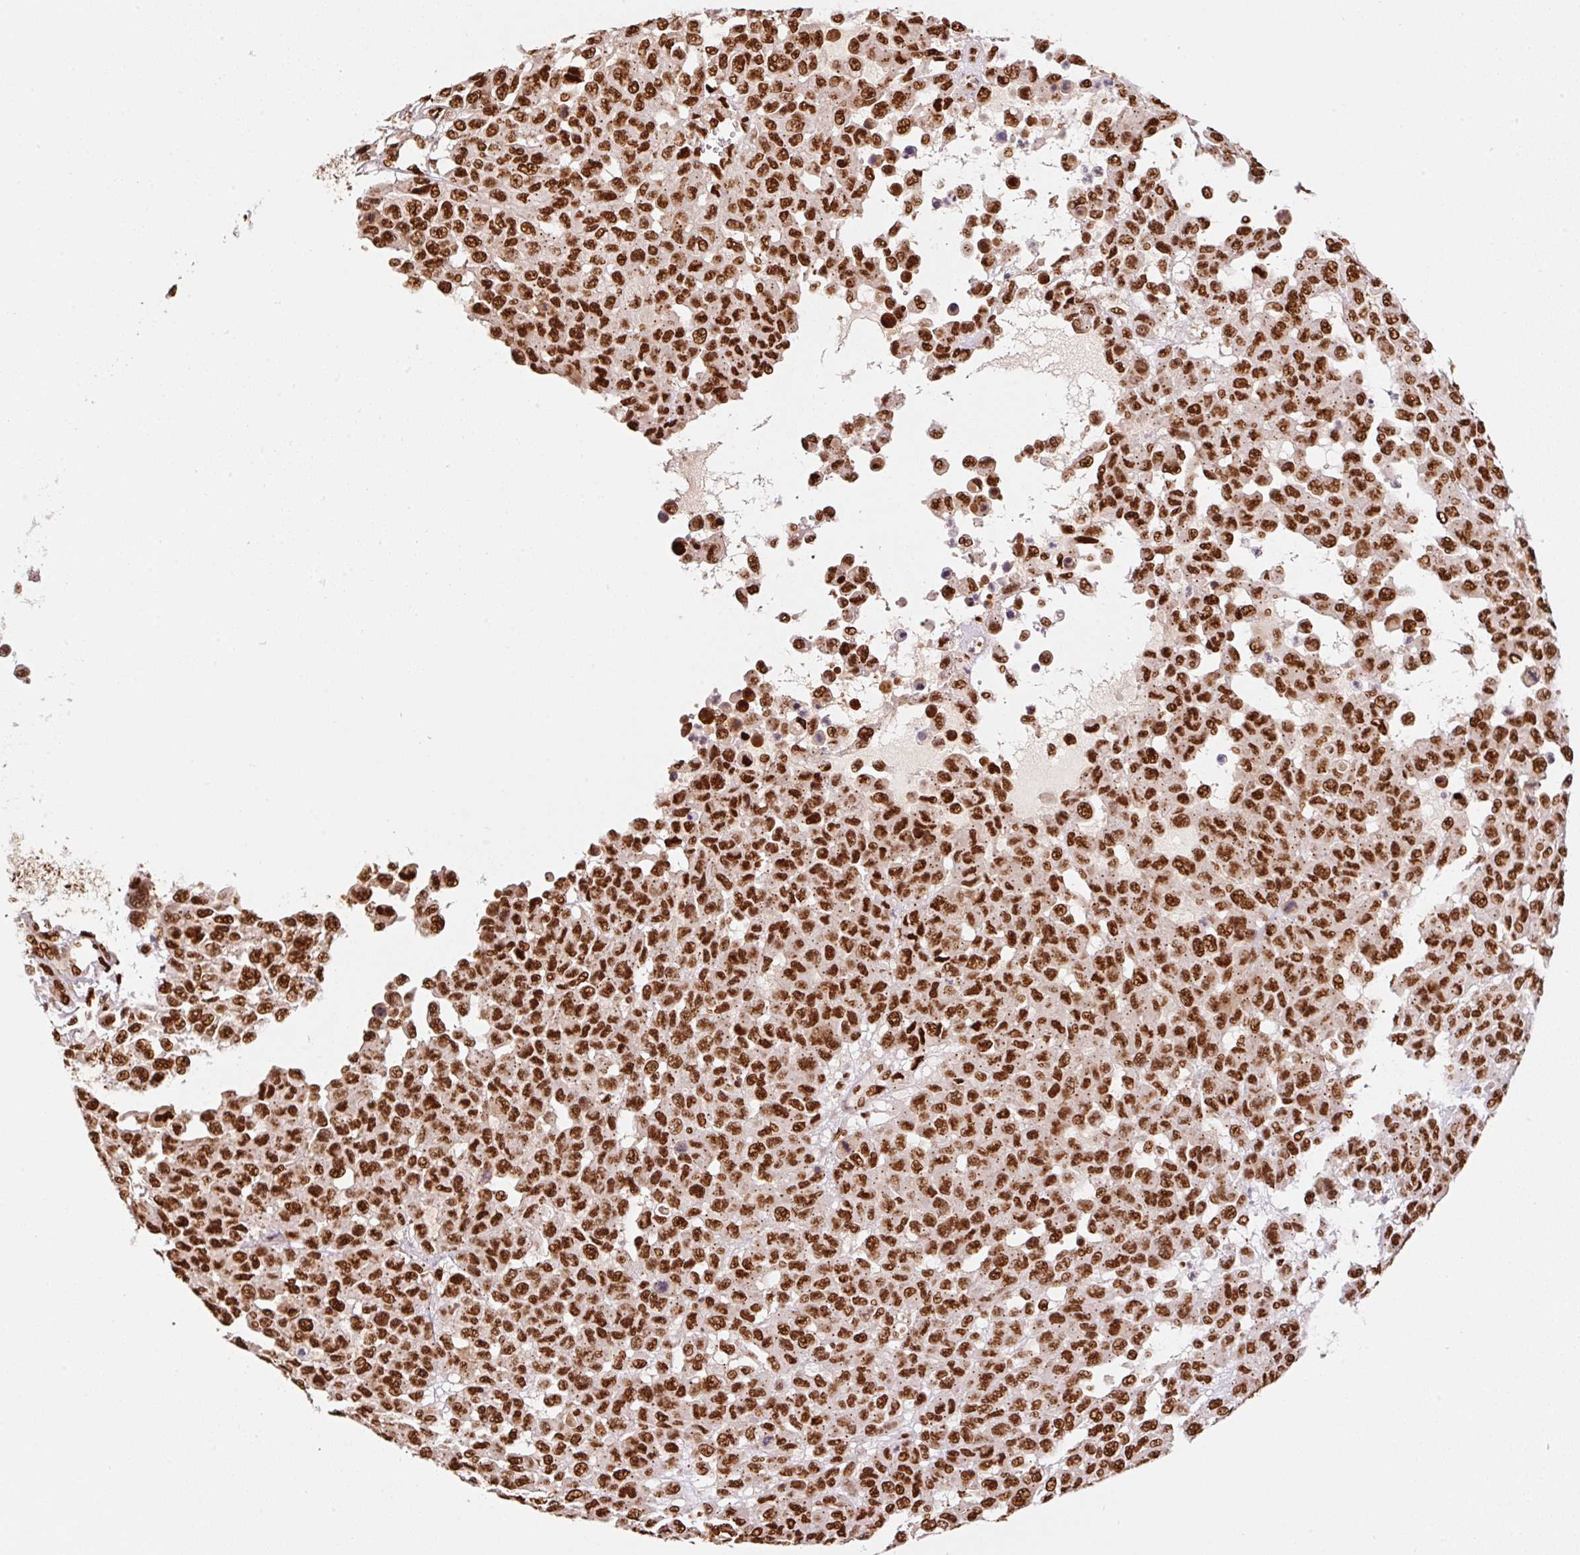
{"staining": {"intensity": "strong", "quantity": ">75%", "location": "nuclear"}, "tissue": "melanoma", "cell_type": "Tumor cells", "image_type": "cancer", "snomed": [{"axis": "morphology", "description": "Malignant melanoma, NOS"}, {"axis": "topography", "description": "Skin"}], "caption": "High-power microscopy captured an immunohistochemistry image of melanoma, revealing strong nuclear staining in approximately >75% of tumor cells.", "gene": "GPR139", "patient": {"sex": "male", "age": 62}}